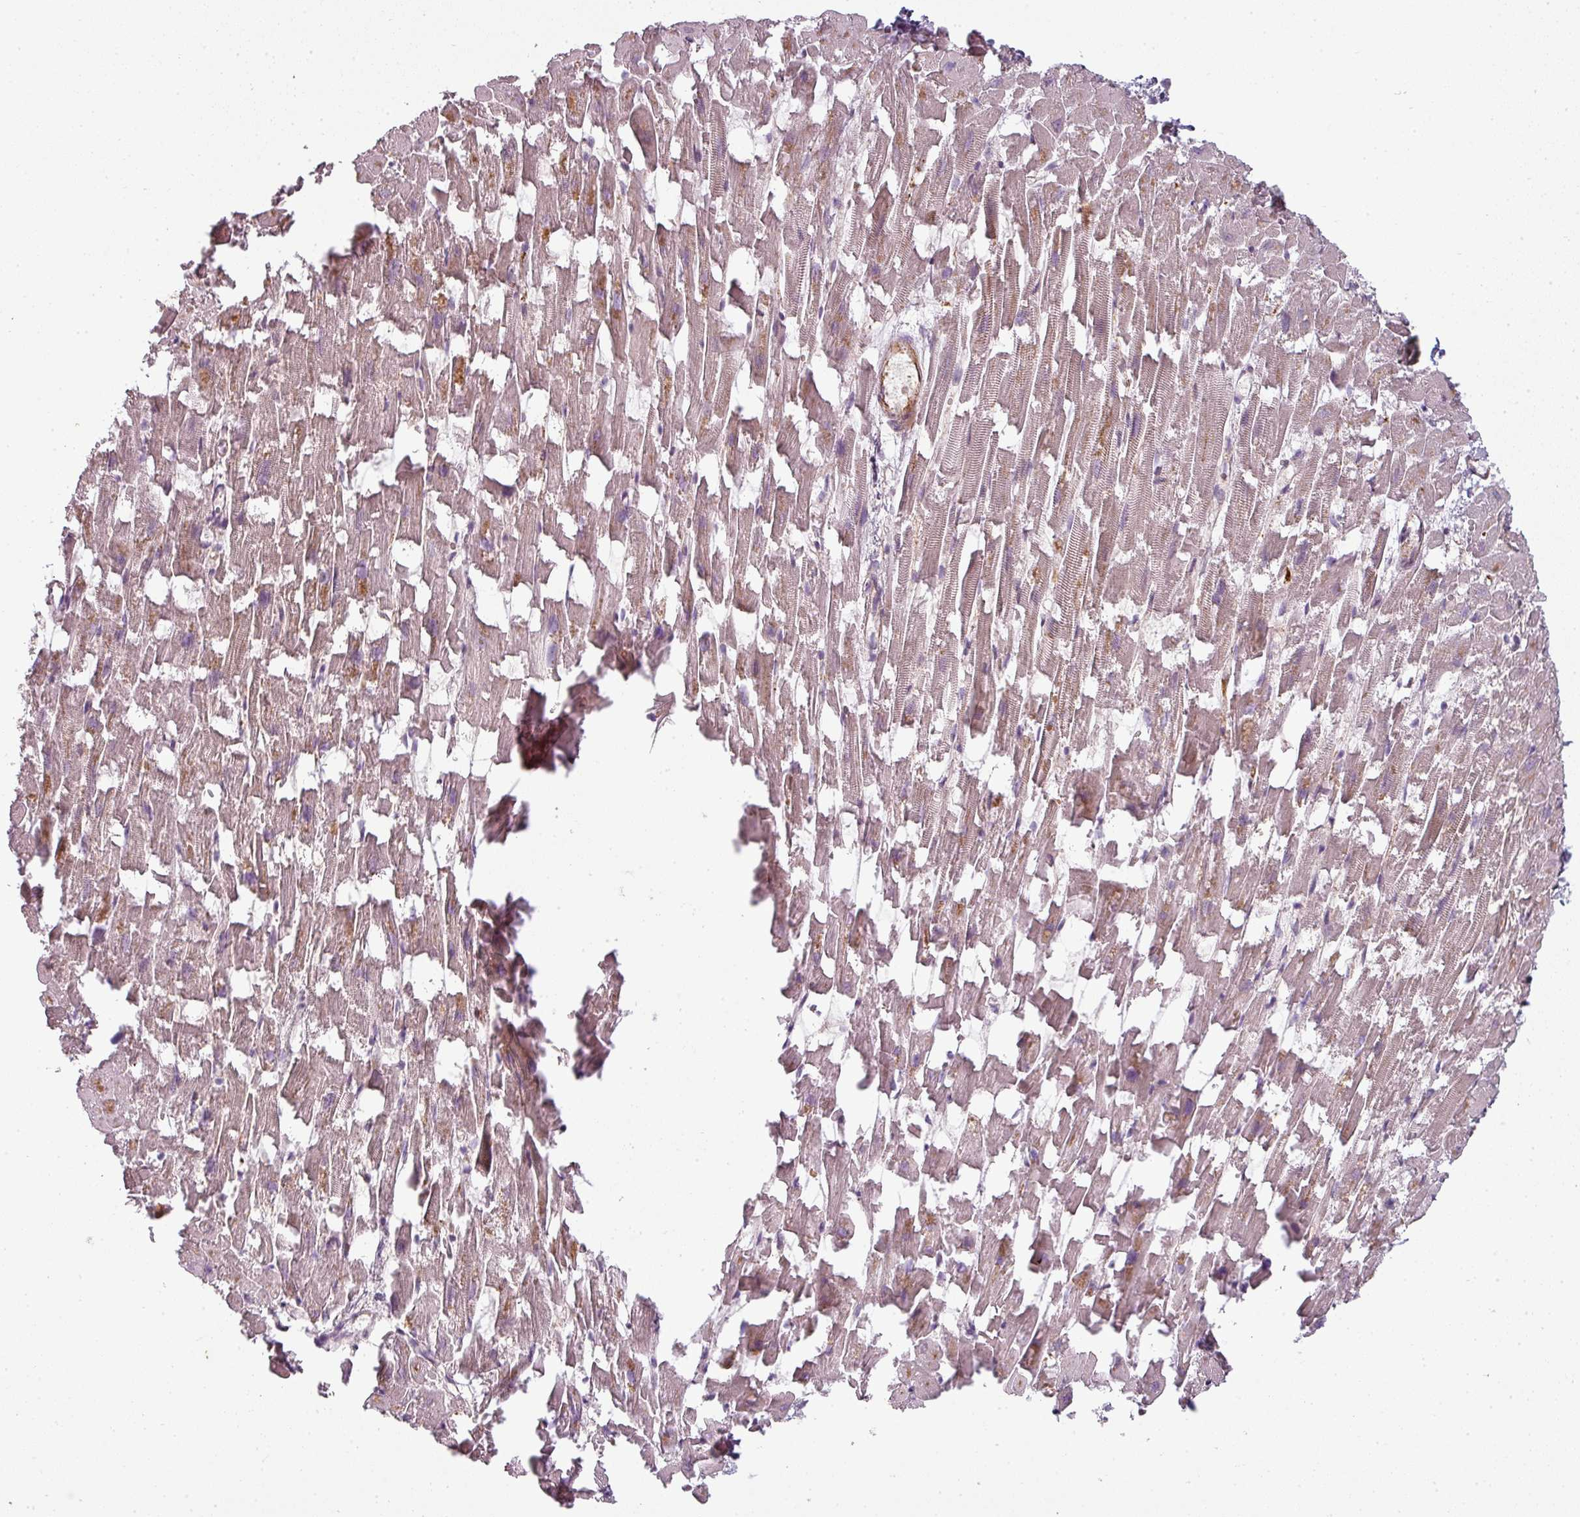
{"staining": {"intensity": "weak", "quantity": ">75%", "location": "cytoplasmic/membranous"}, "tissue": "heart muscle", "cell_type": "Cardiomyocytes", "image_type": "normal", "snomed": [{"axis": "morphology", "description": "Normal tissue, NOS"}, {"axis": "topography", "description": "Heart"}], "caption": "Protein staining demonstrates weak cytoplasmic/membranous staining in about >75% of cardiomyocytes in unremarkable heart muscle.", "gene": "SLC16A9", "patient": {"sex": "female", "age": 64}}